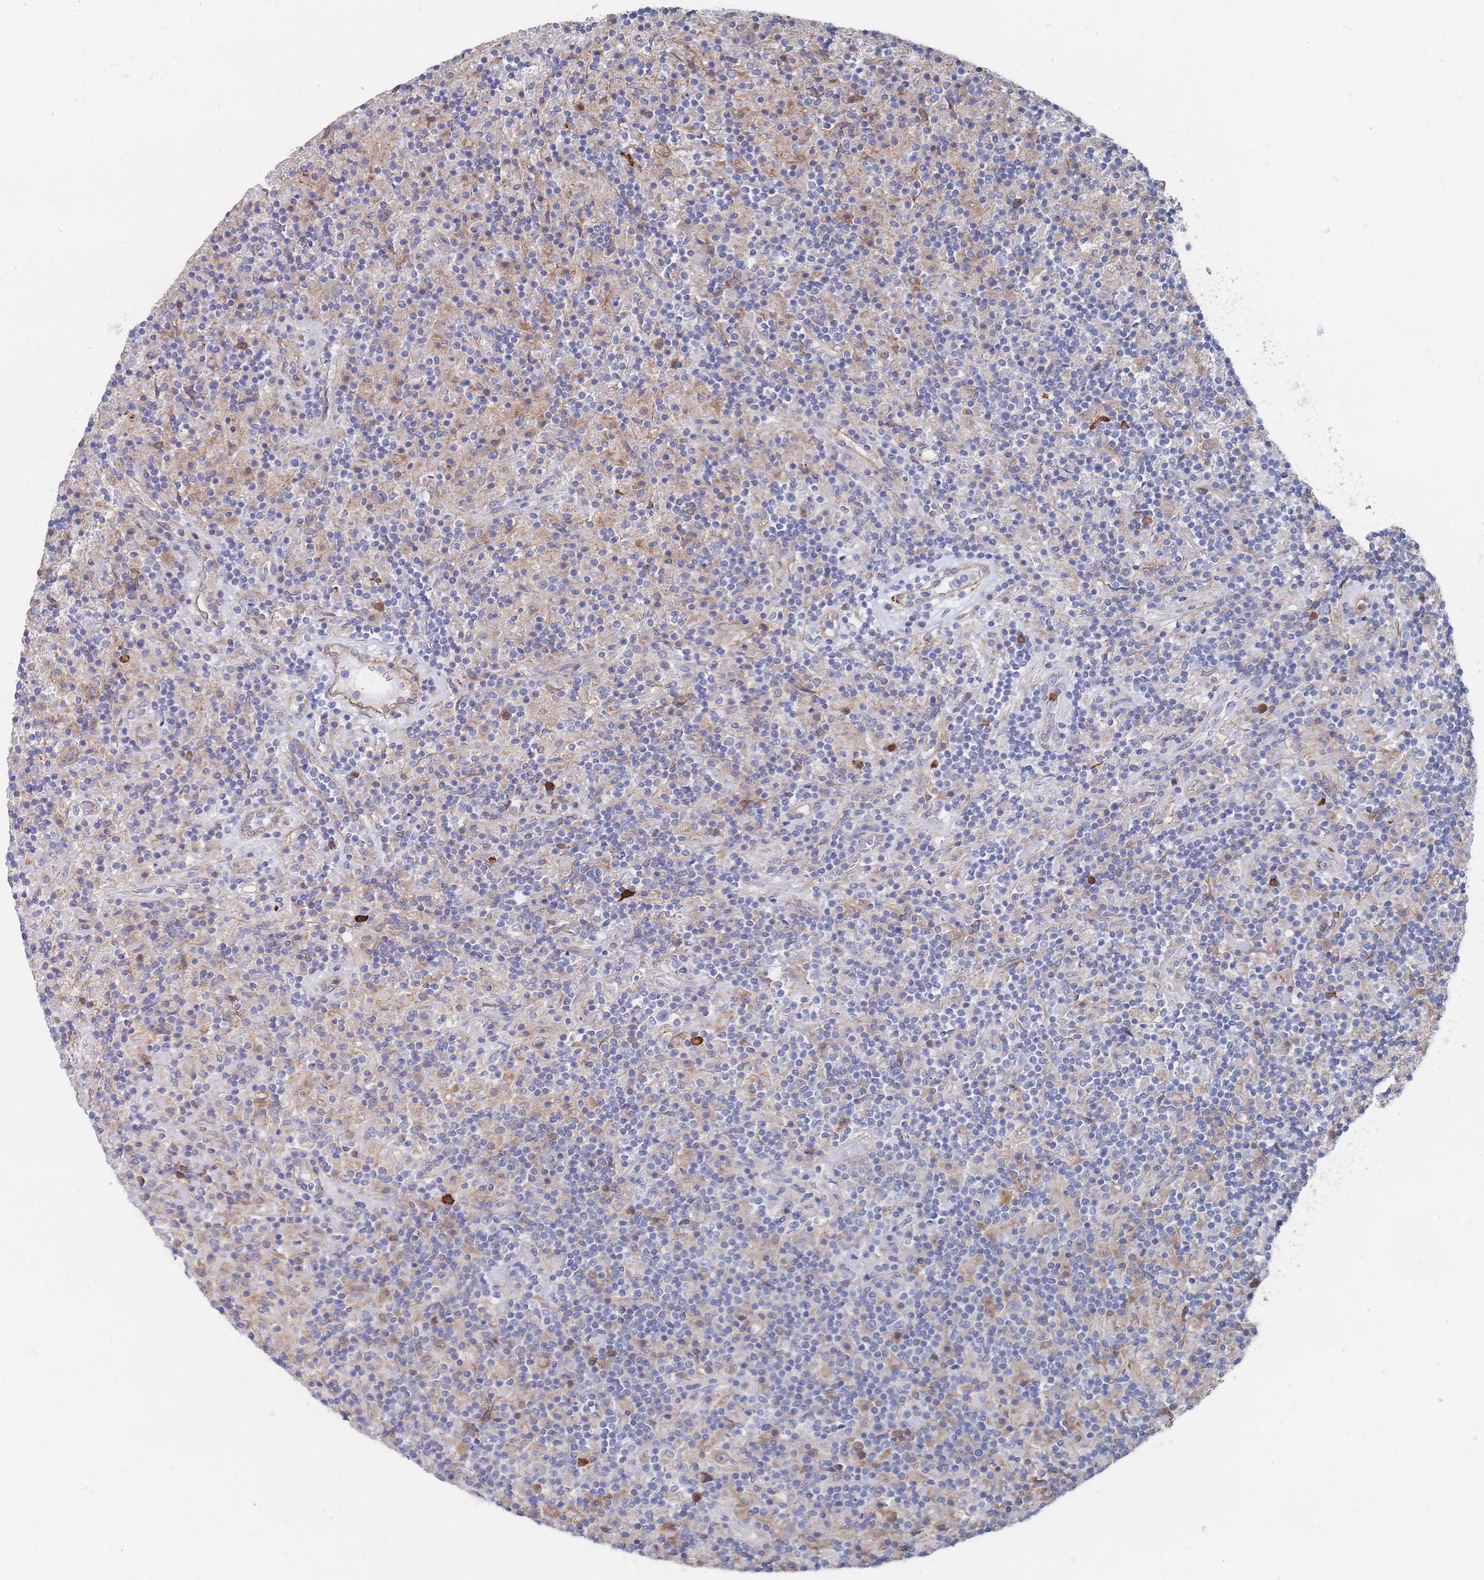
{"staining": {"intensity": "weak", "quantity": "<25%", "location": "cytoplasmic/membranous"}, "tissue": "lymphoma", "cell_type": "Tumor cells", "image_type": "cancer", "snomed": [{"axis": "morphology", "description": "Hodgkin's disease, NOS"}, {"axis": "topography", "description": "Lymph node"}], "caption": "Lymphoma was stained to show a protein in brown. There is no significant expression in tumor cells.", "gene": "G6PC1", "patient": {"sex": "male", "age": 70}}